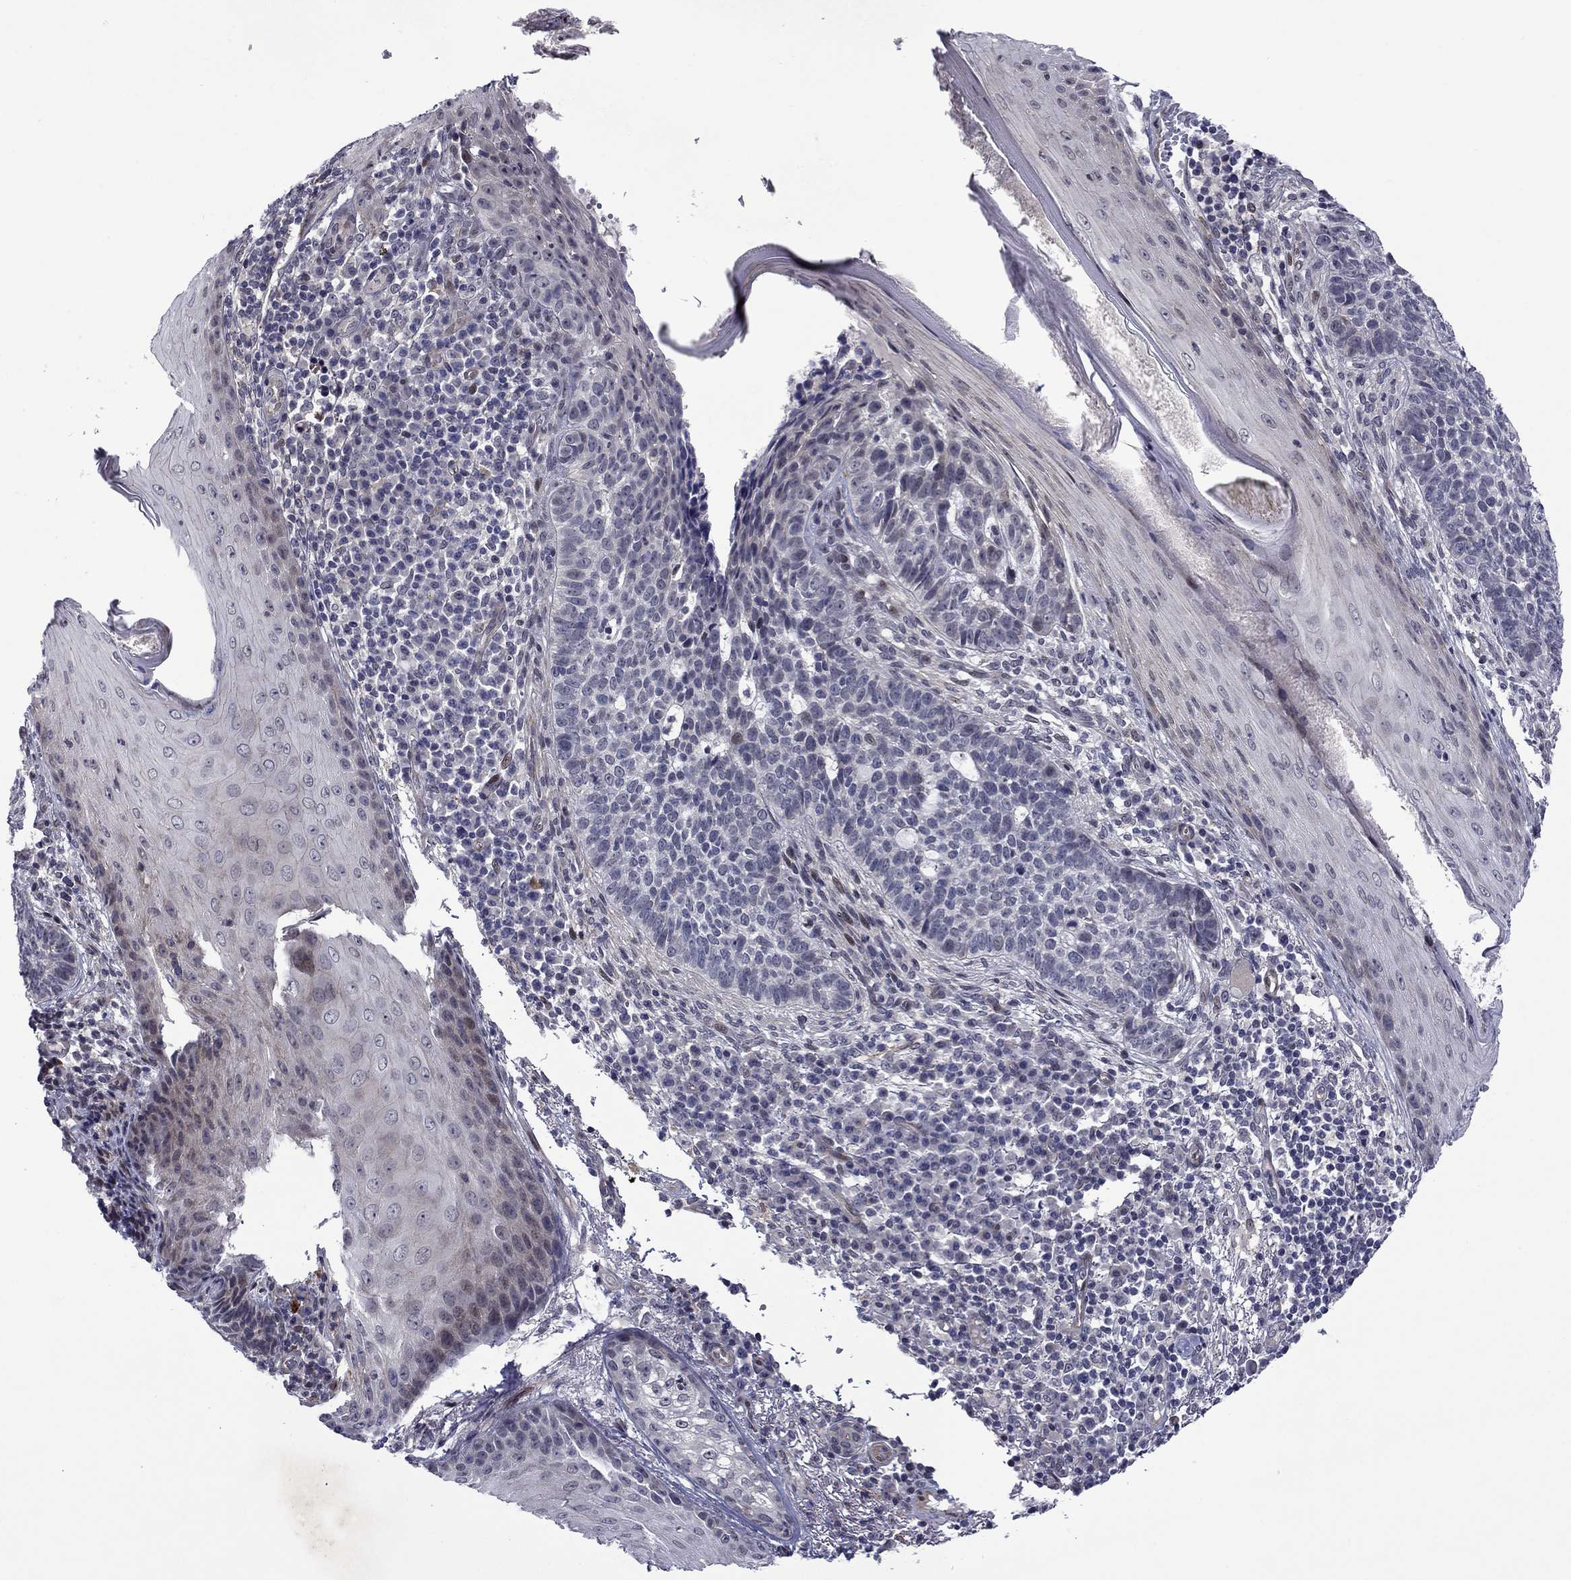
{"staining": {"intensity": "negative", "quantity": "none", "location": "none"}, "tissue": "skin cancer", "cell_type": "Tumor cells", "image_type": "cancer", "snomed": [{"axis": "morphology", "description": "Basal cell carcinoma"}, {"axis": "topography", "description": "Skin"}], "caption": "A high-resolution photomicrograph shows immunohistochemistry (IHC) staining of skin cancer, which reveals no significant positivity in tumor cells.", "gene": "B3GAT1", "patient": {"sex": "female", "age": 69}}